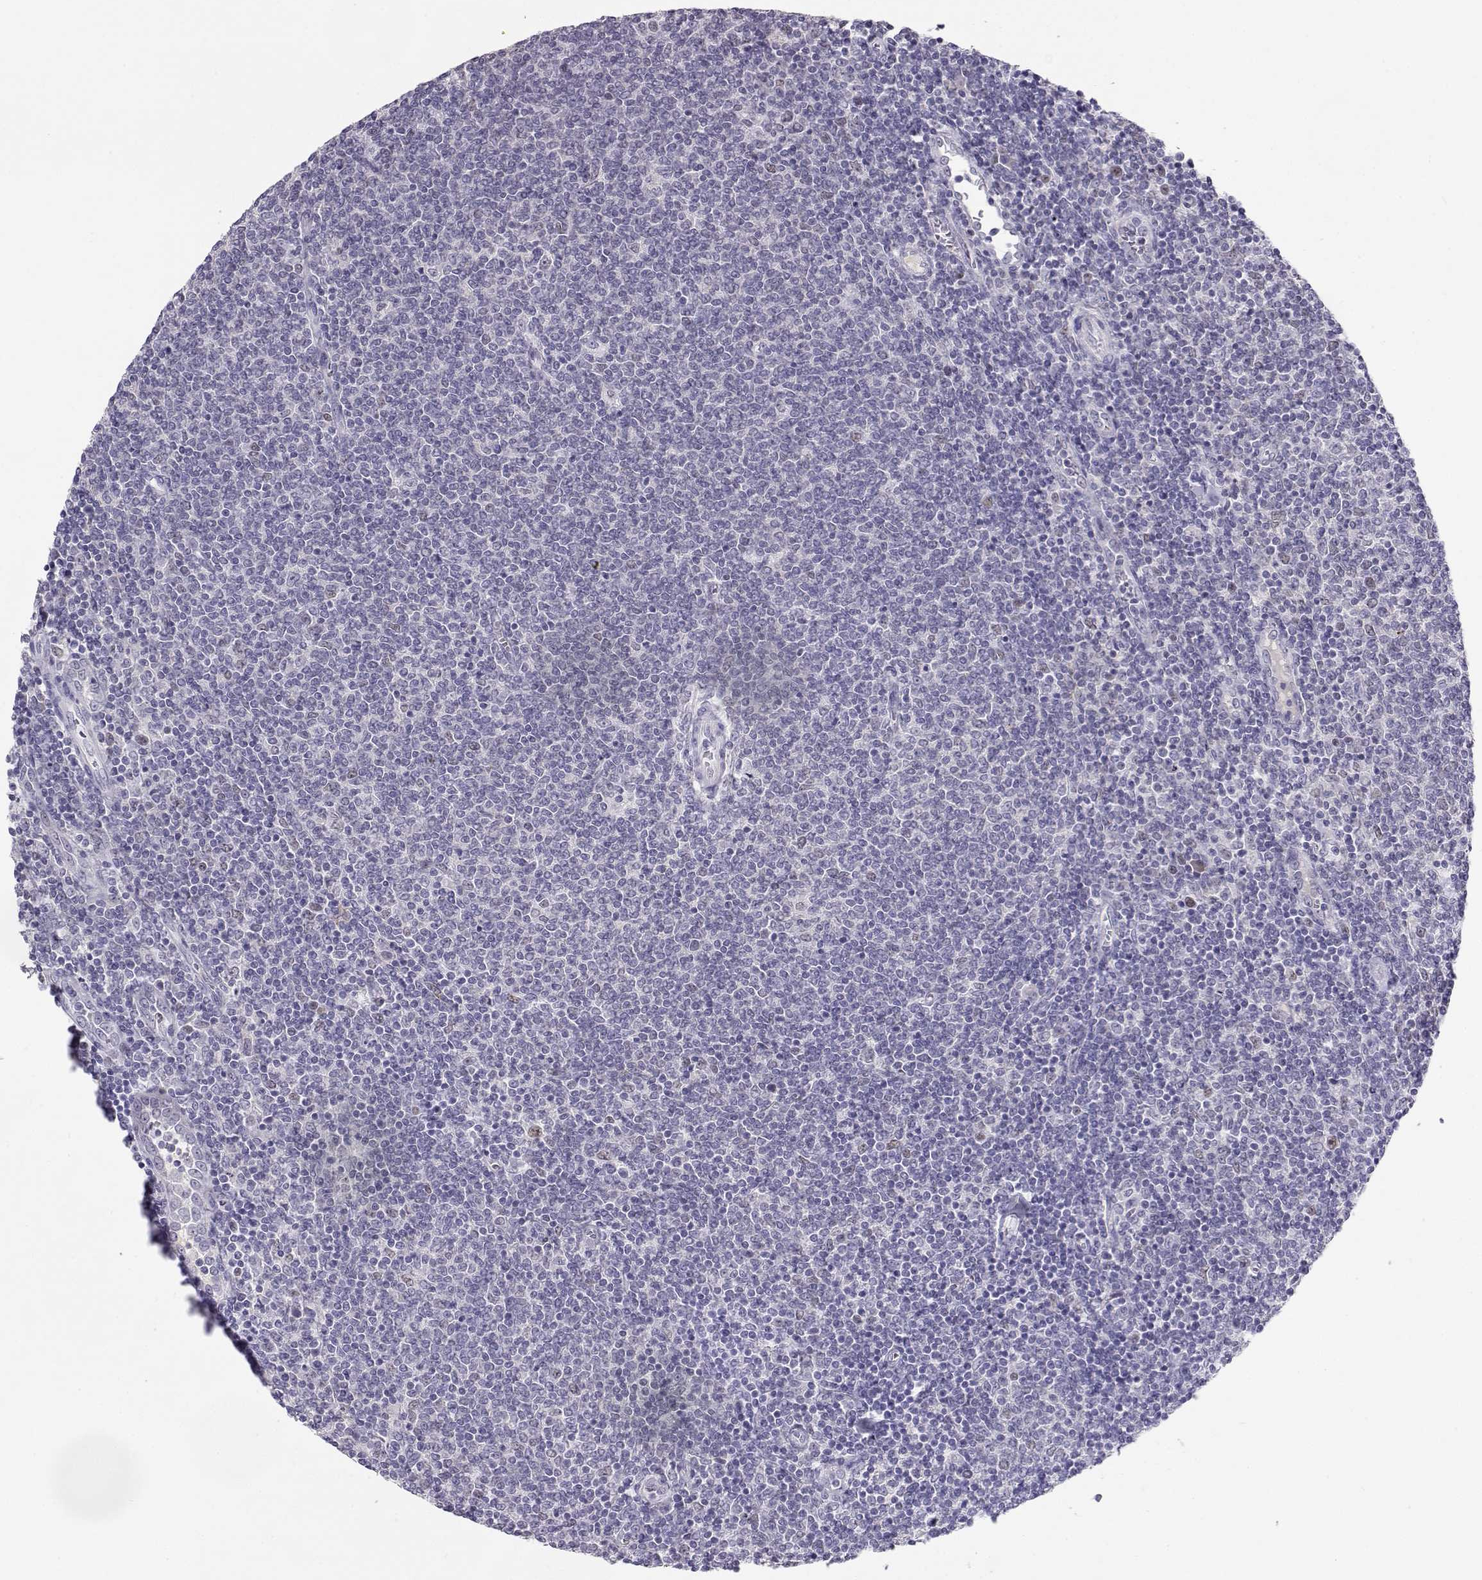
{"staining": {"intensity": "negative", "quantity": "none", "location": "none"}, "tissue": "lymphoma", "cell_type": "Tumor cells", "image_type": "cancer", "snomed": [{"axis": "morphology", "description": "Malignant lymphoma, non-Hodgkin's type, Low grade"}, {"axis": "topography", "description": "Lymph node"}], "caption": "The photomicrograph reveals no significant staining in tumor cells of lymphoma.", "gene": "OPN5", "patient": {"sex": "male", "age": 52}}